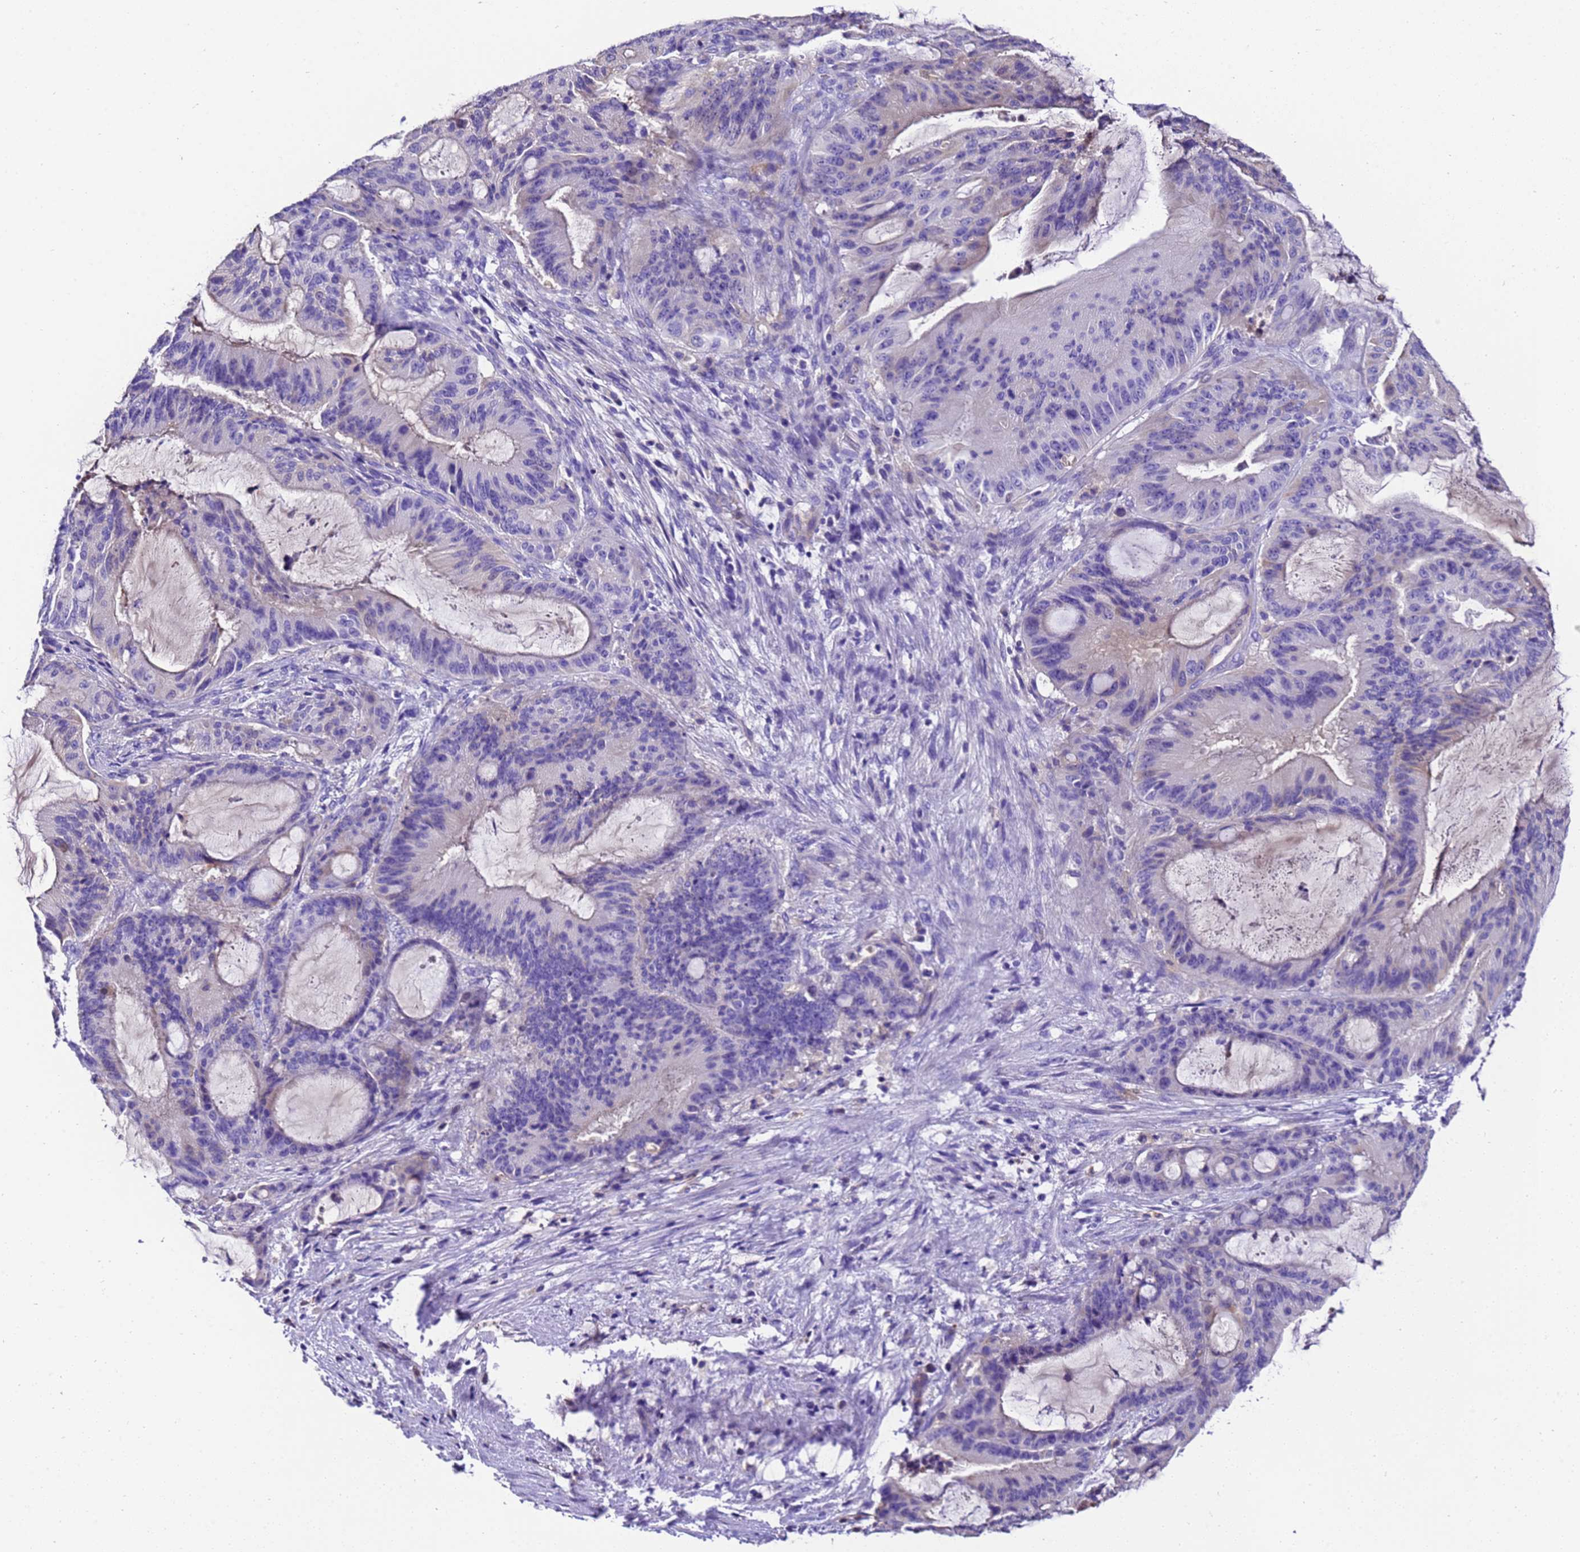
{"staining": {"intensity": "negative", "quantity": "none", "location": "none"}, "tissue": "liver cancer", "cell_type": "Tumor cells", "image_type": "cancer", "snomed": [{"axis": "morphology", "description": "Normal tissue, NOS"}, {"axis": "morphology", "description": "Cholangiocarcinoma"}, {"axis": "topography", "description": "Liver"}, {"axis": "topography", "description": "Peripheral nerve tissue"}], "caption": "Immunohistochemical staining of liver cancer demonstrates no significant expression in tumor cells.", "gene": "UGT2A1", "patient": {"sex": "female", "age": 73}}